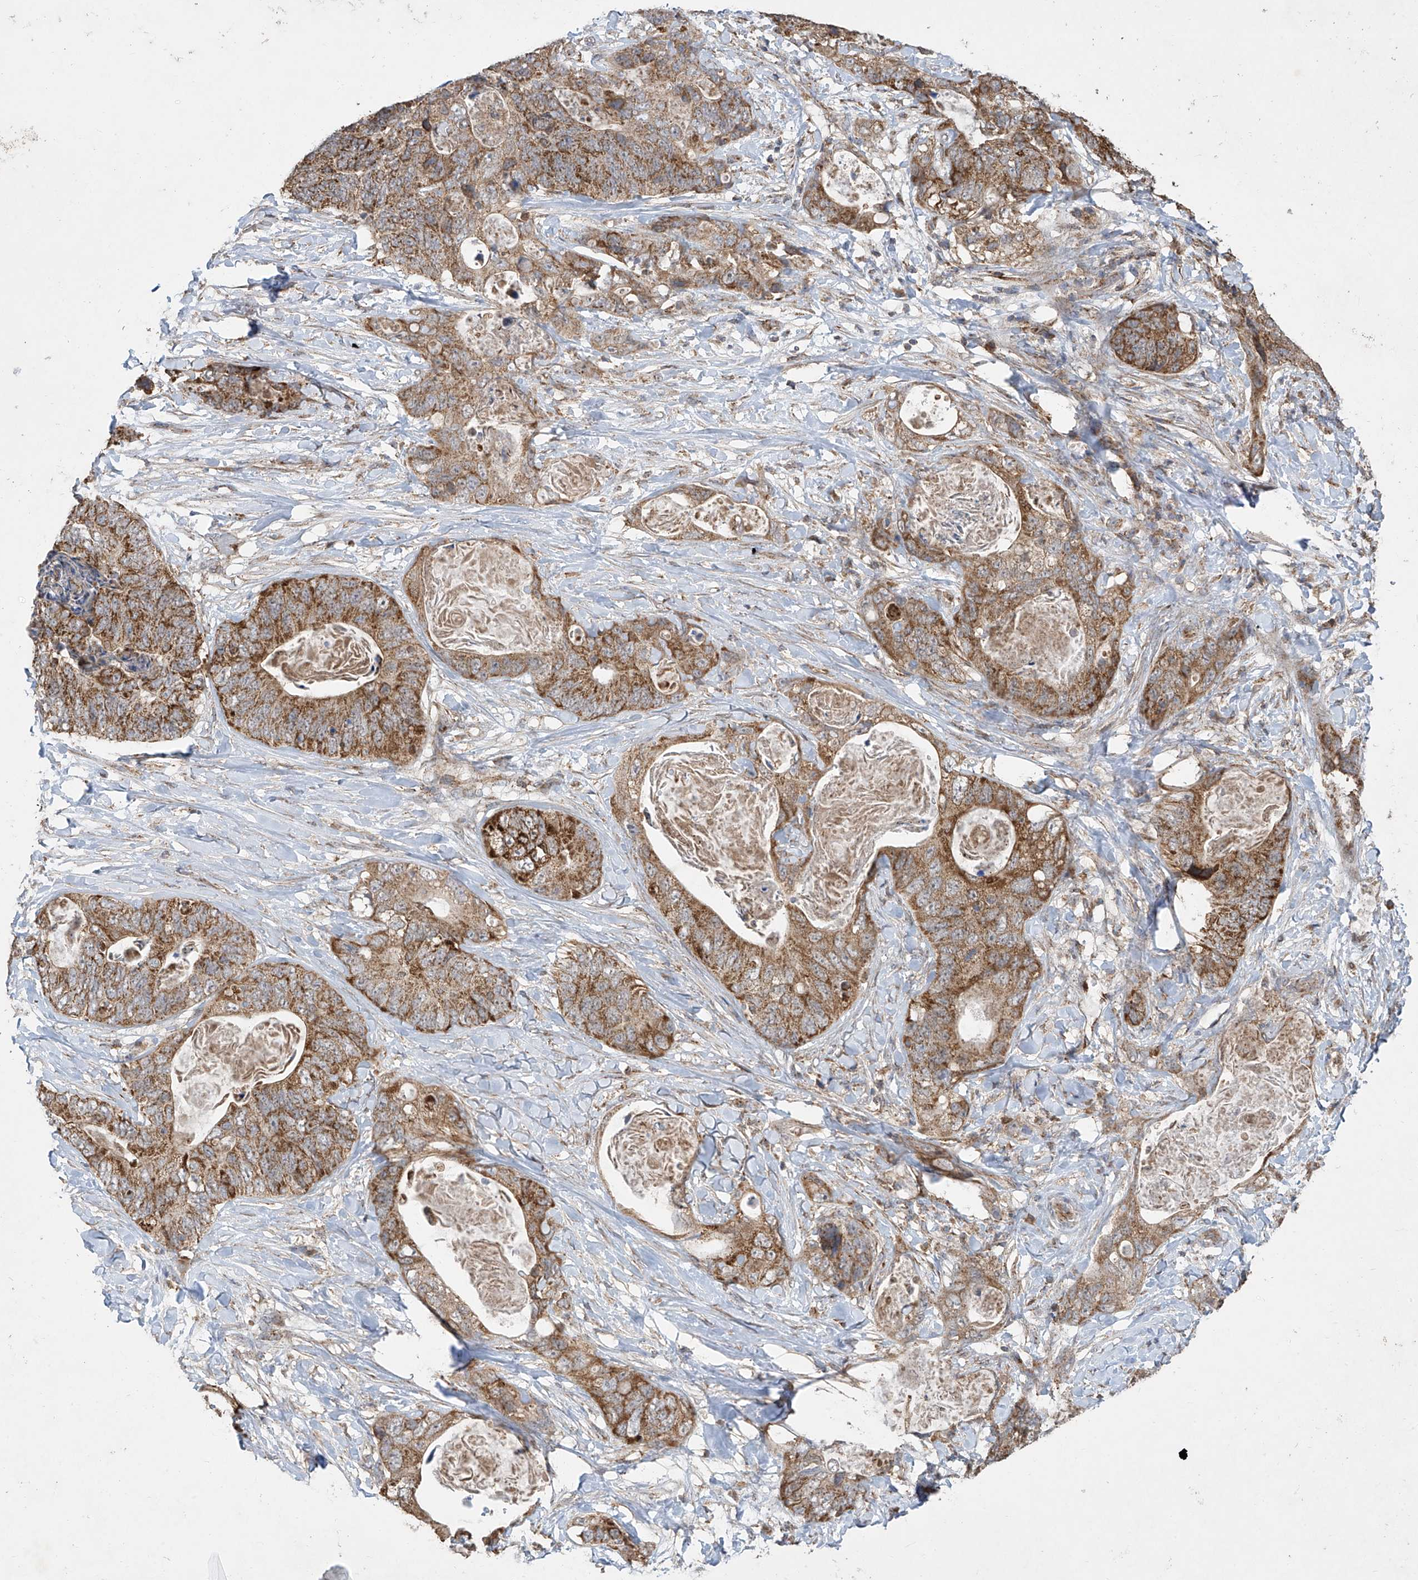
{"staining": {"intensity": "moderate", "quantity": ">75%", "location": "cytoplasmic/membranous"}, "tissue": "stomach cancer", "cell_type": "Tumor cells", "image_type": "cancer", "snomed": [{"axis": "morphology", "description": "Adenocarcinoma, NOS"}, {"axis": "topography", "description": "Stomach"}], "caption": "Immunohistochemical staining of human stomach adenocarcinoma demonstrates moderate cytoplasmic/membranous protein positivity in about >75% of tumor cells. The protein of interest is shown in brown color, while the nuclei are stained blue.", "gene": "UQCC1", "patient": {"sex": "female", "age": 89}}